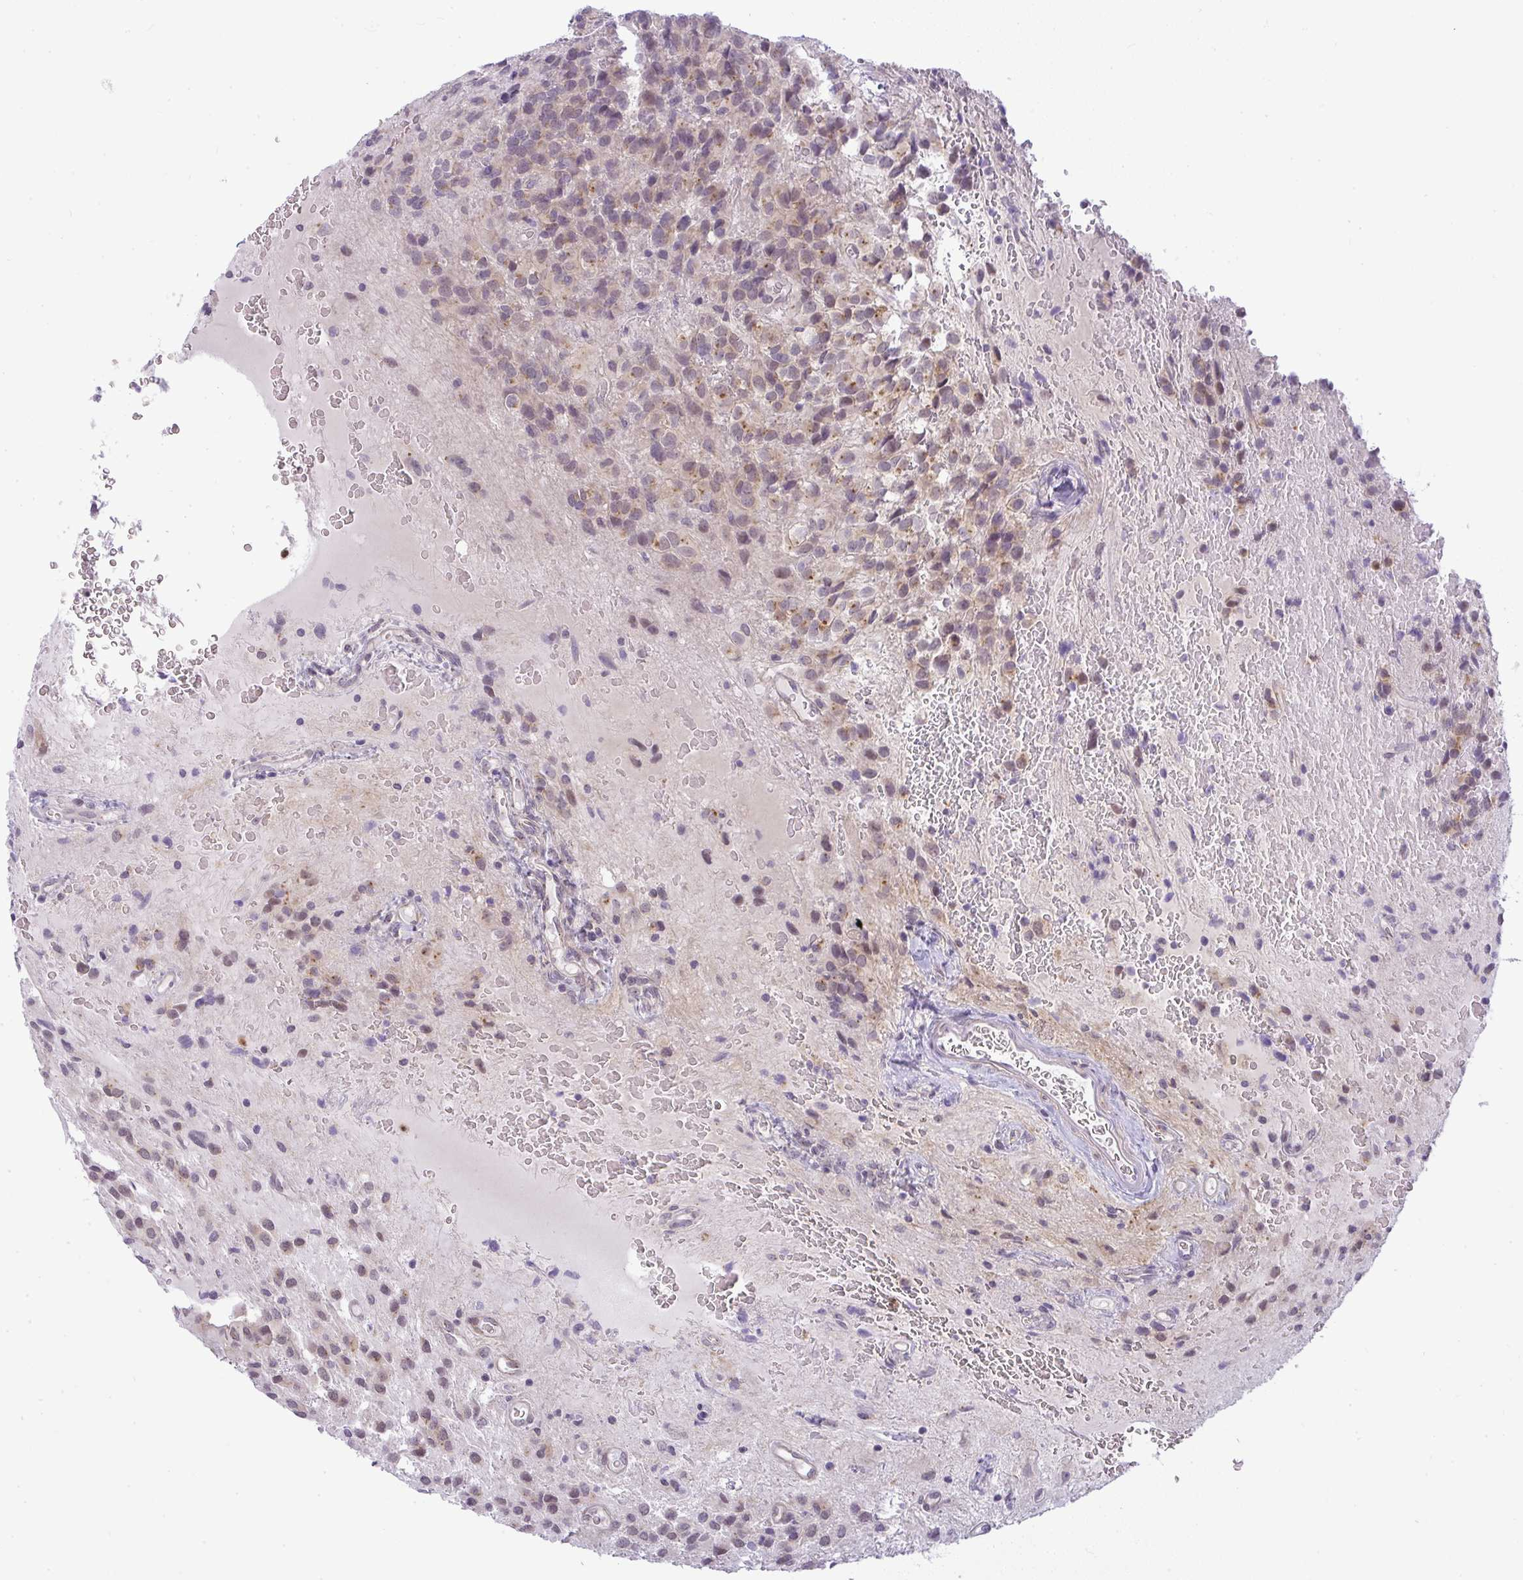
{"staining": {"intensity": "weak", "quantity": "<25%", "location": "cytoplasmic/membranous"}, "tissue": "glioma", "cell_type": "Tumor cells", "image_type": "cancer", "snomed": [{"axis": "morphology", "description": "Glioma, malignant, Low grade"}, {"axis": "topography", "description": "Brain"}], "caption": "An immunohistochemistry micrograph of glioma is shown. There is no staining in tumor cells of glioma.", "gene": "DZIP1", "patient": {"sex": "male", "age": 56}}